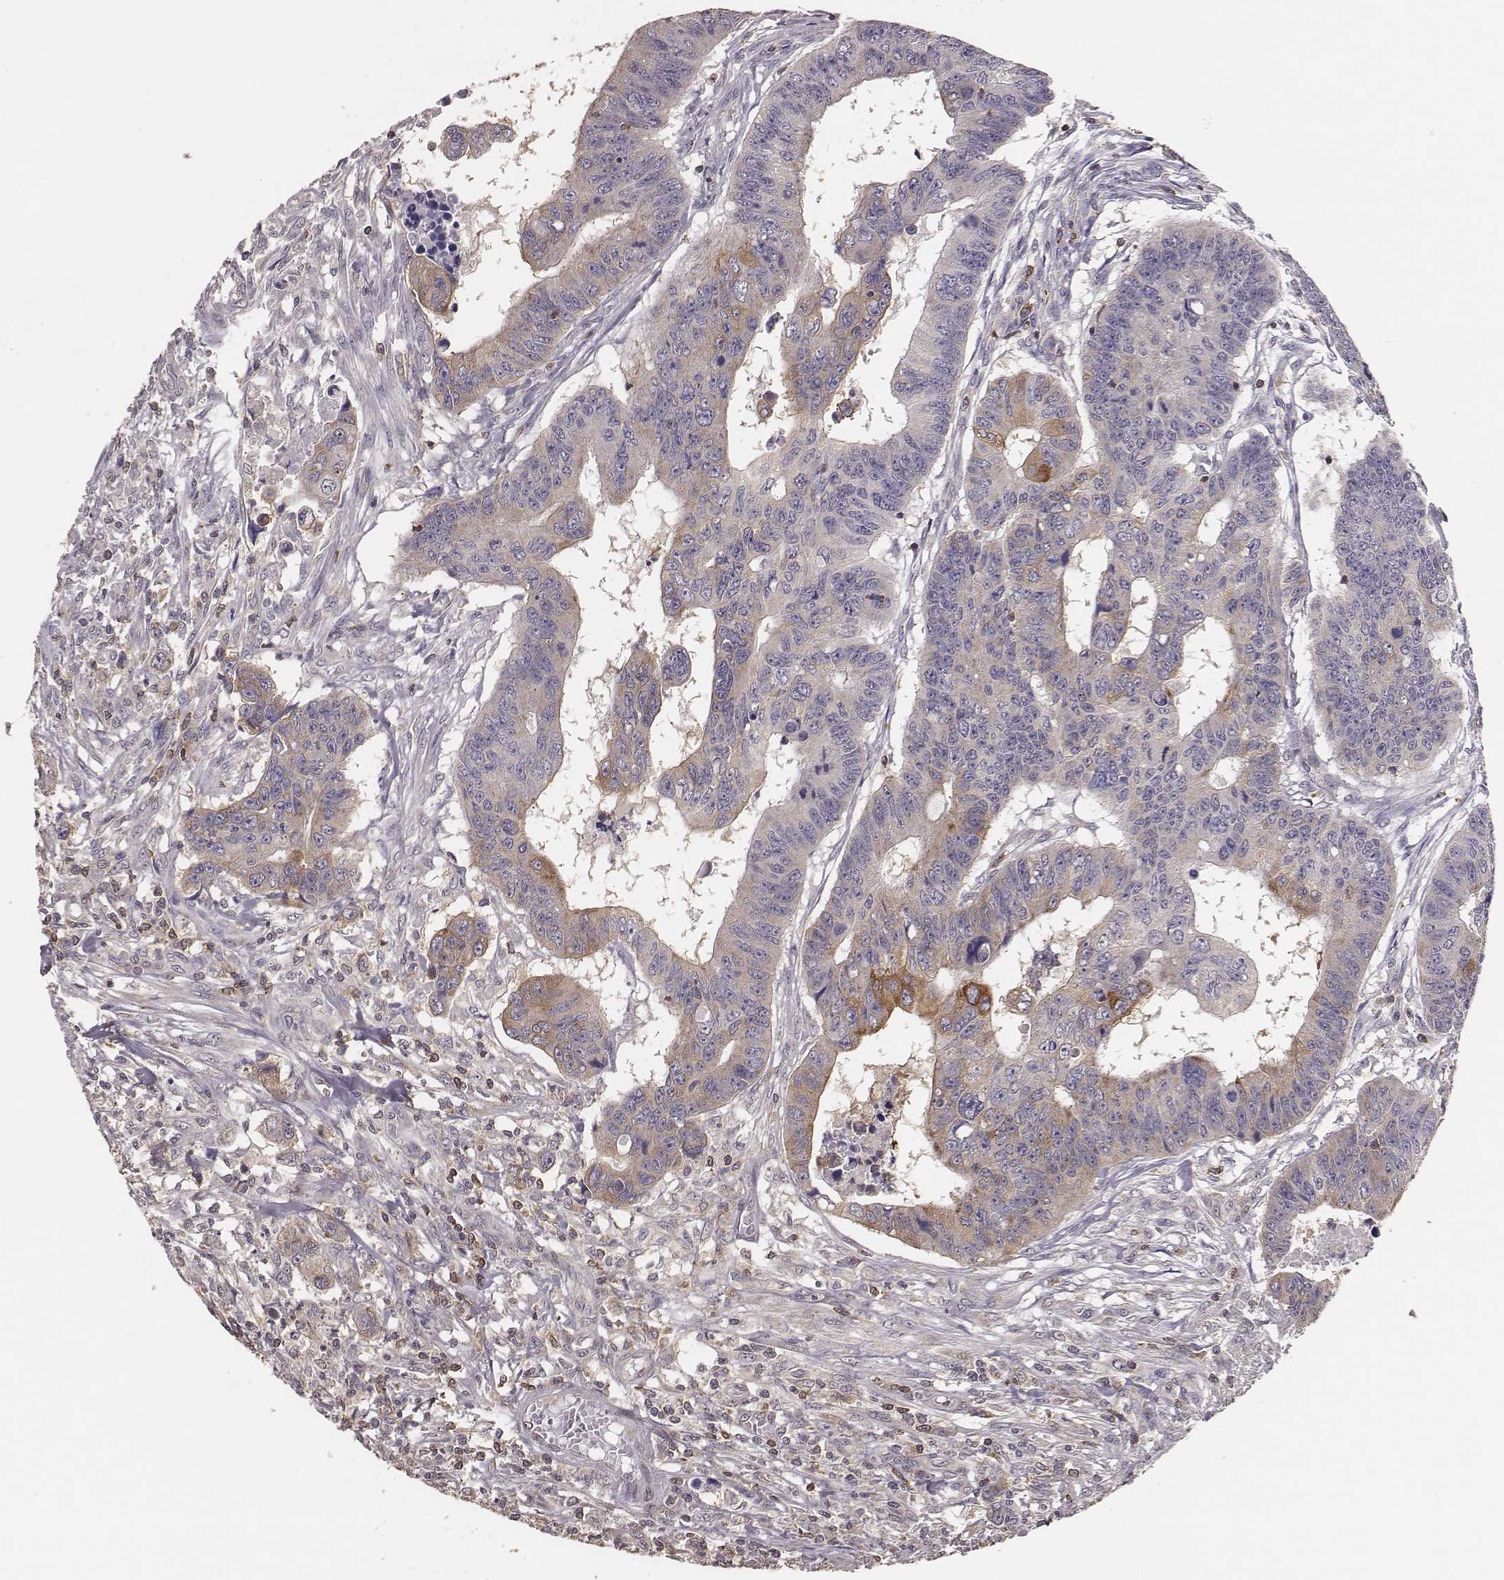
{"staining": {"intensity": "weak", "quantity": "<25%", "location": "cytoplasmic/membranous"}, "tissue": "colorectal cancer", "cell_type": "Tumor cells", "image_type": "cancer", "snomed": [{"axis": "morphology", "description": "Adenocarcinoma, NOS"}, {"axis": "topography", "description": "Rectum"}], "caption": "The immunohistochemistry micrograph has no significant staining in tumor cells of colorectal cancer tissue. (Brightfield microscopy of DAB immunohistochemistry at high magnification).", "gene": "PILRA", "patient": {"sex": "female", "age": 85}}